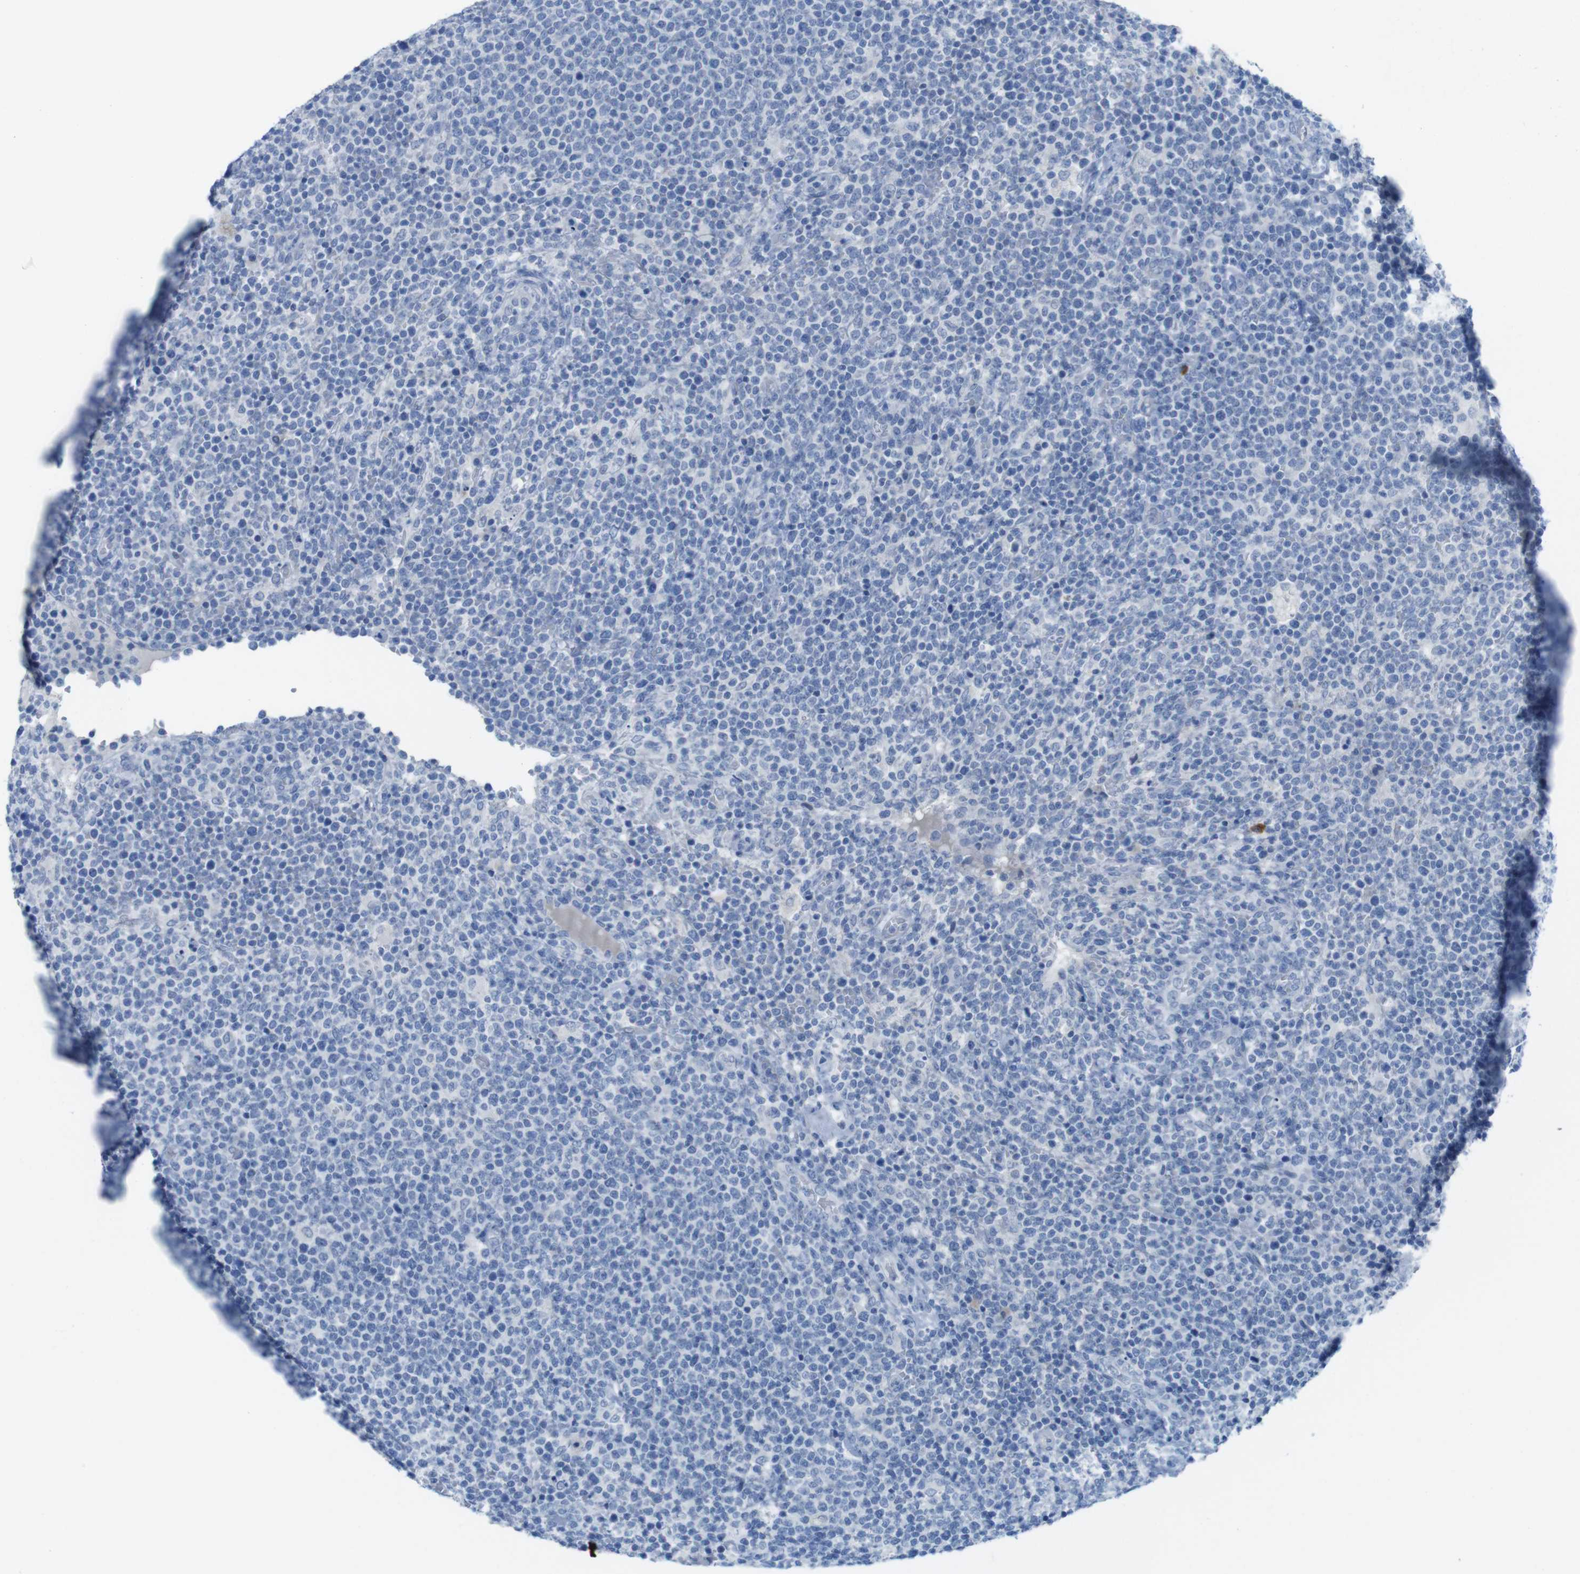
{"staining": {"intensity": "negative", "quantity": "none", "location": "none"}, "tissue": "lymphoma", "cell_type": "Tumor cells", "image_type": "cancer", "snomed": [{"axis": "morphology", "description": "Malignant lymphoma, non-Hodgkin's type, High grade"}, {"axis": "topography", "description": "Lymph node"}], "caption": "Human lymphoma stained for a protein using IHC displays no positivity in tumor cells.", "gene": "OPN1SW", "patient": {"sex": "male", "age": 61}}